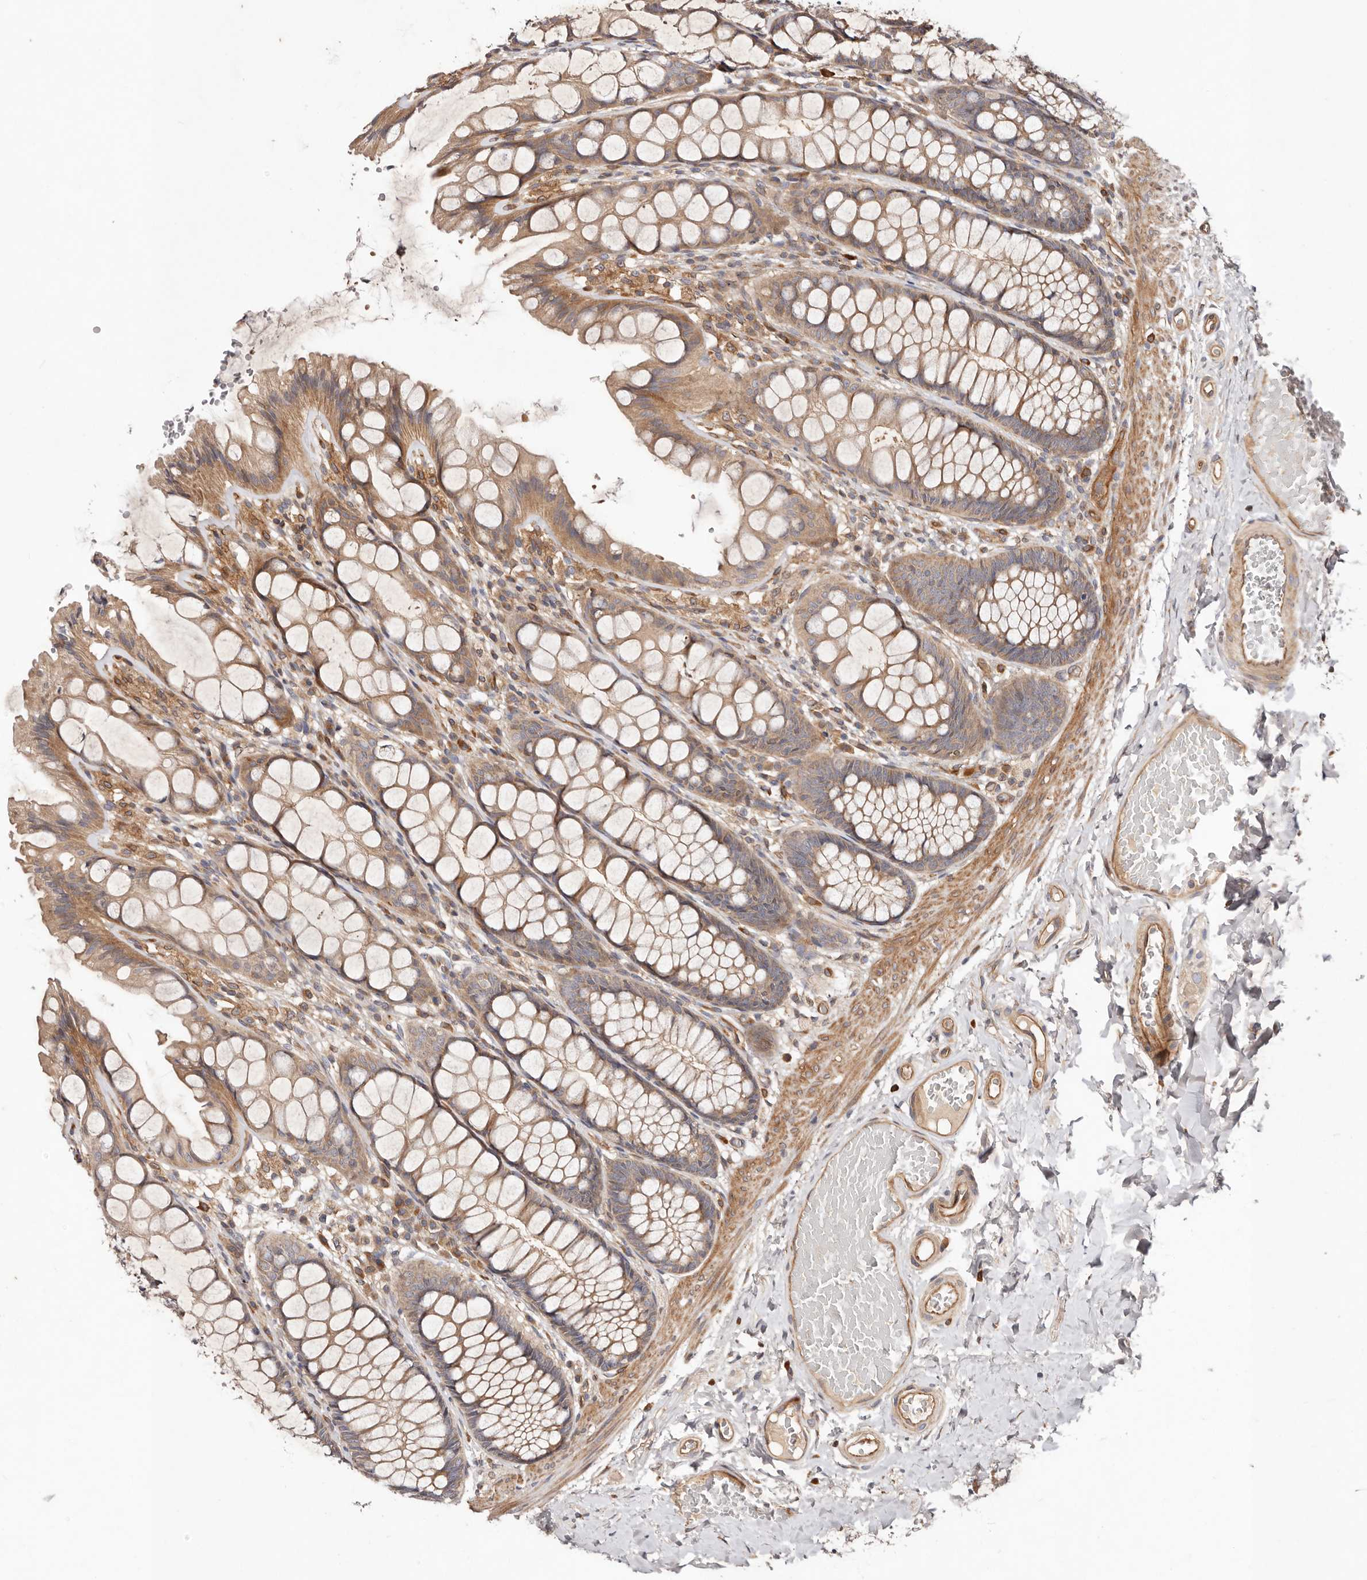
{"staining": {"intensity": "moderate", "quantity": ">75%", "location": "cytoplasmic/membranous"}, "tissue": "colon", "cell_type": "Endothelial cells", "image_type": "normal", "snomed": [{"axis": "morphology", "description": "Normal tissue, NOS"}, {"axis": "topography", "description": "Colon"}], "caption": "Immunohistochemical staining of benign human colon demonstrates medium levels of moderate cytoplasmic/membranous staining in approximately >75% of endothelial cells.", "gene": "MACF1", "patient": {"sex": "male", "age": 47}}